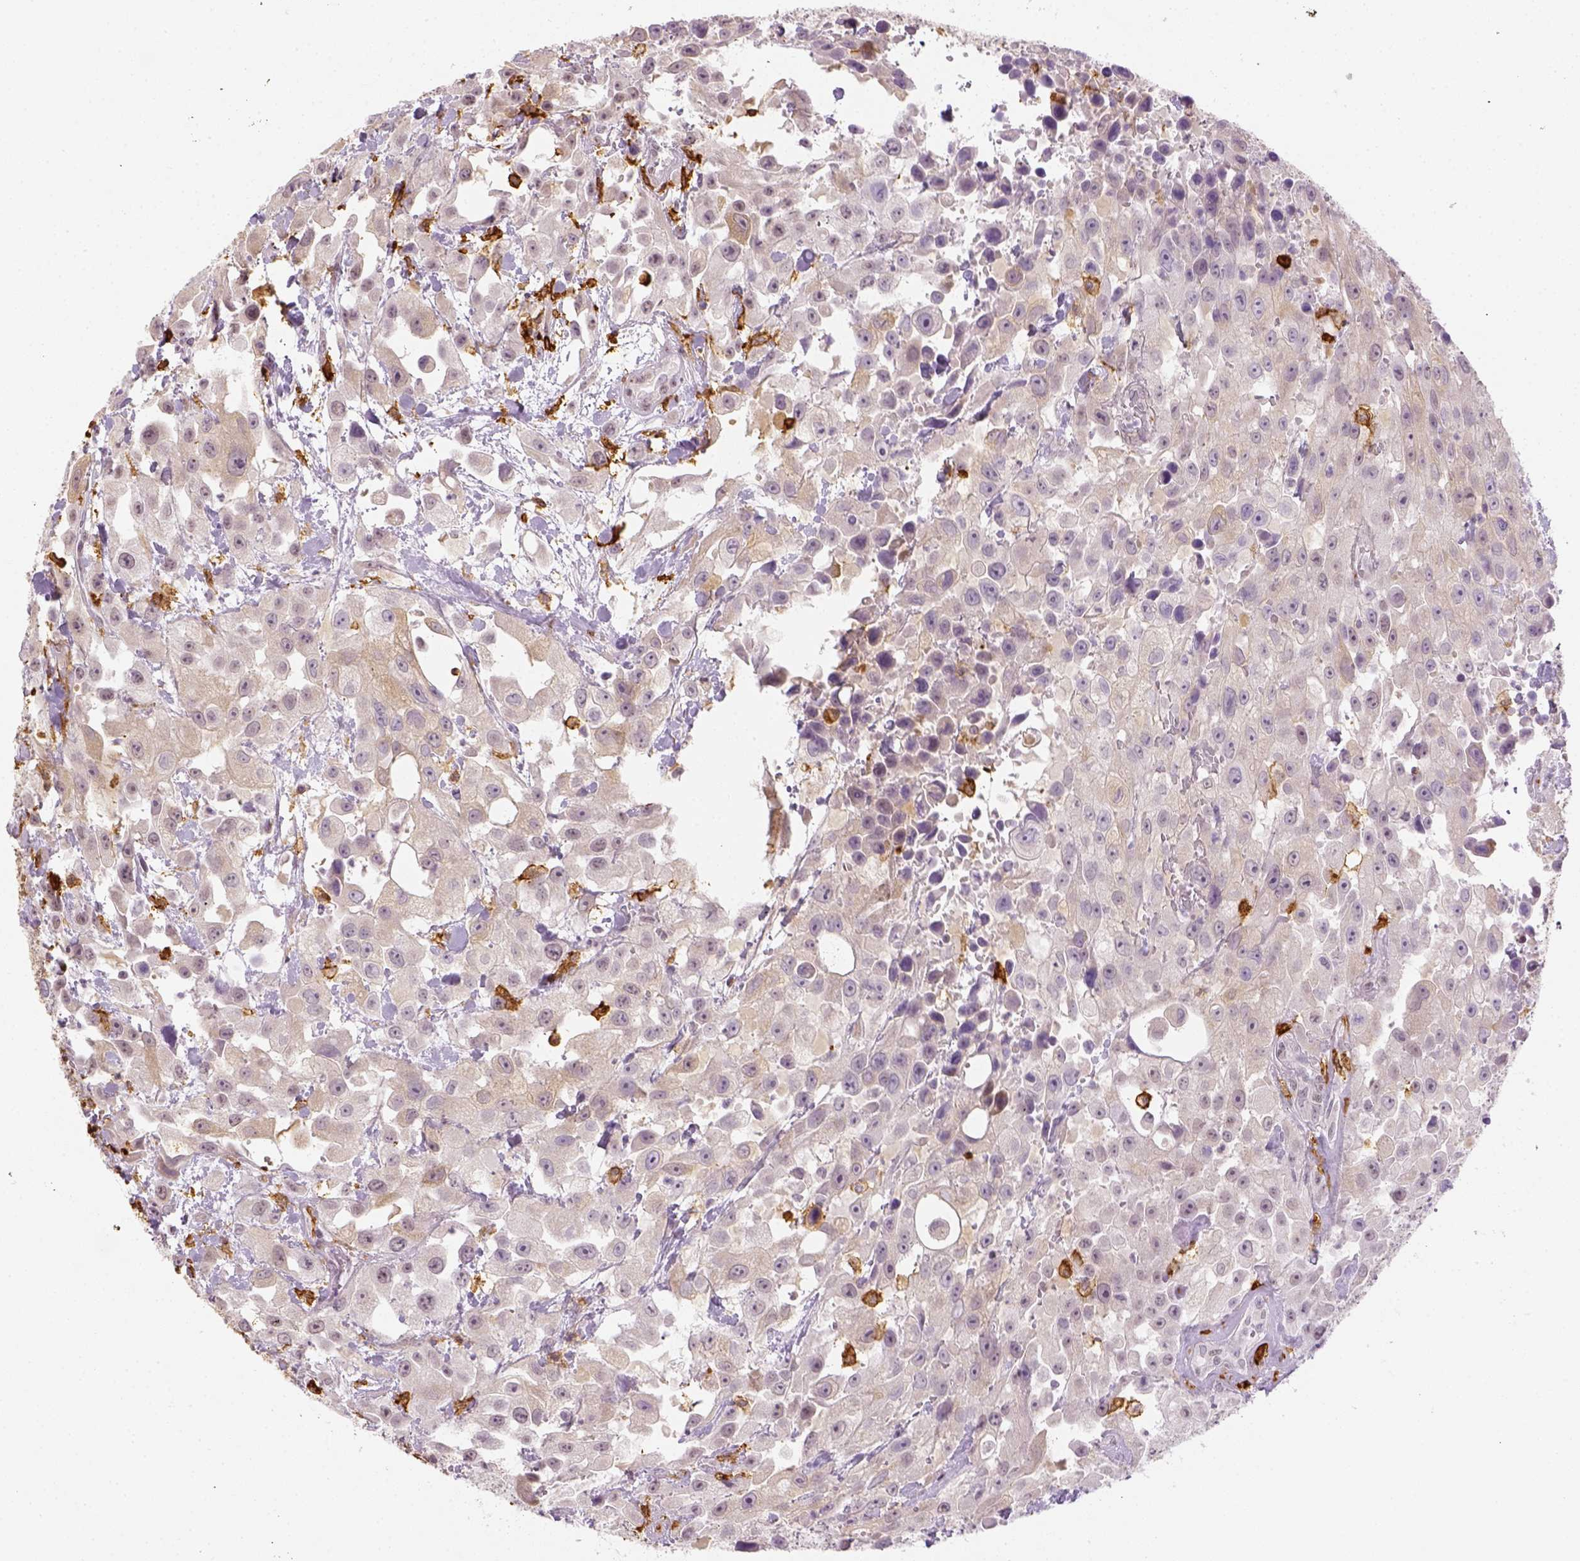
{"staining": {"intensity": "negative", "quantity": "none", "location": "none"}, "tissue": "urothelial cancer", "cell_type": "Tumor cells", "image_type": "cancer", "snomed": [{"axis": "morphology", "description": "Urothelial carcinoma, High grade"}, {"axis": "topography", "description": "Urinary bladder"}], "caption": "Immunohistochemistry of urothelial cancer displays no staining in tumor cells.", "gene": "CD14", "patient": {"sex": "male", "age": 79}}